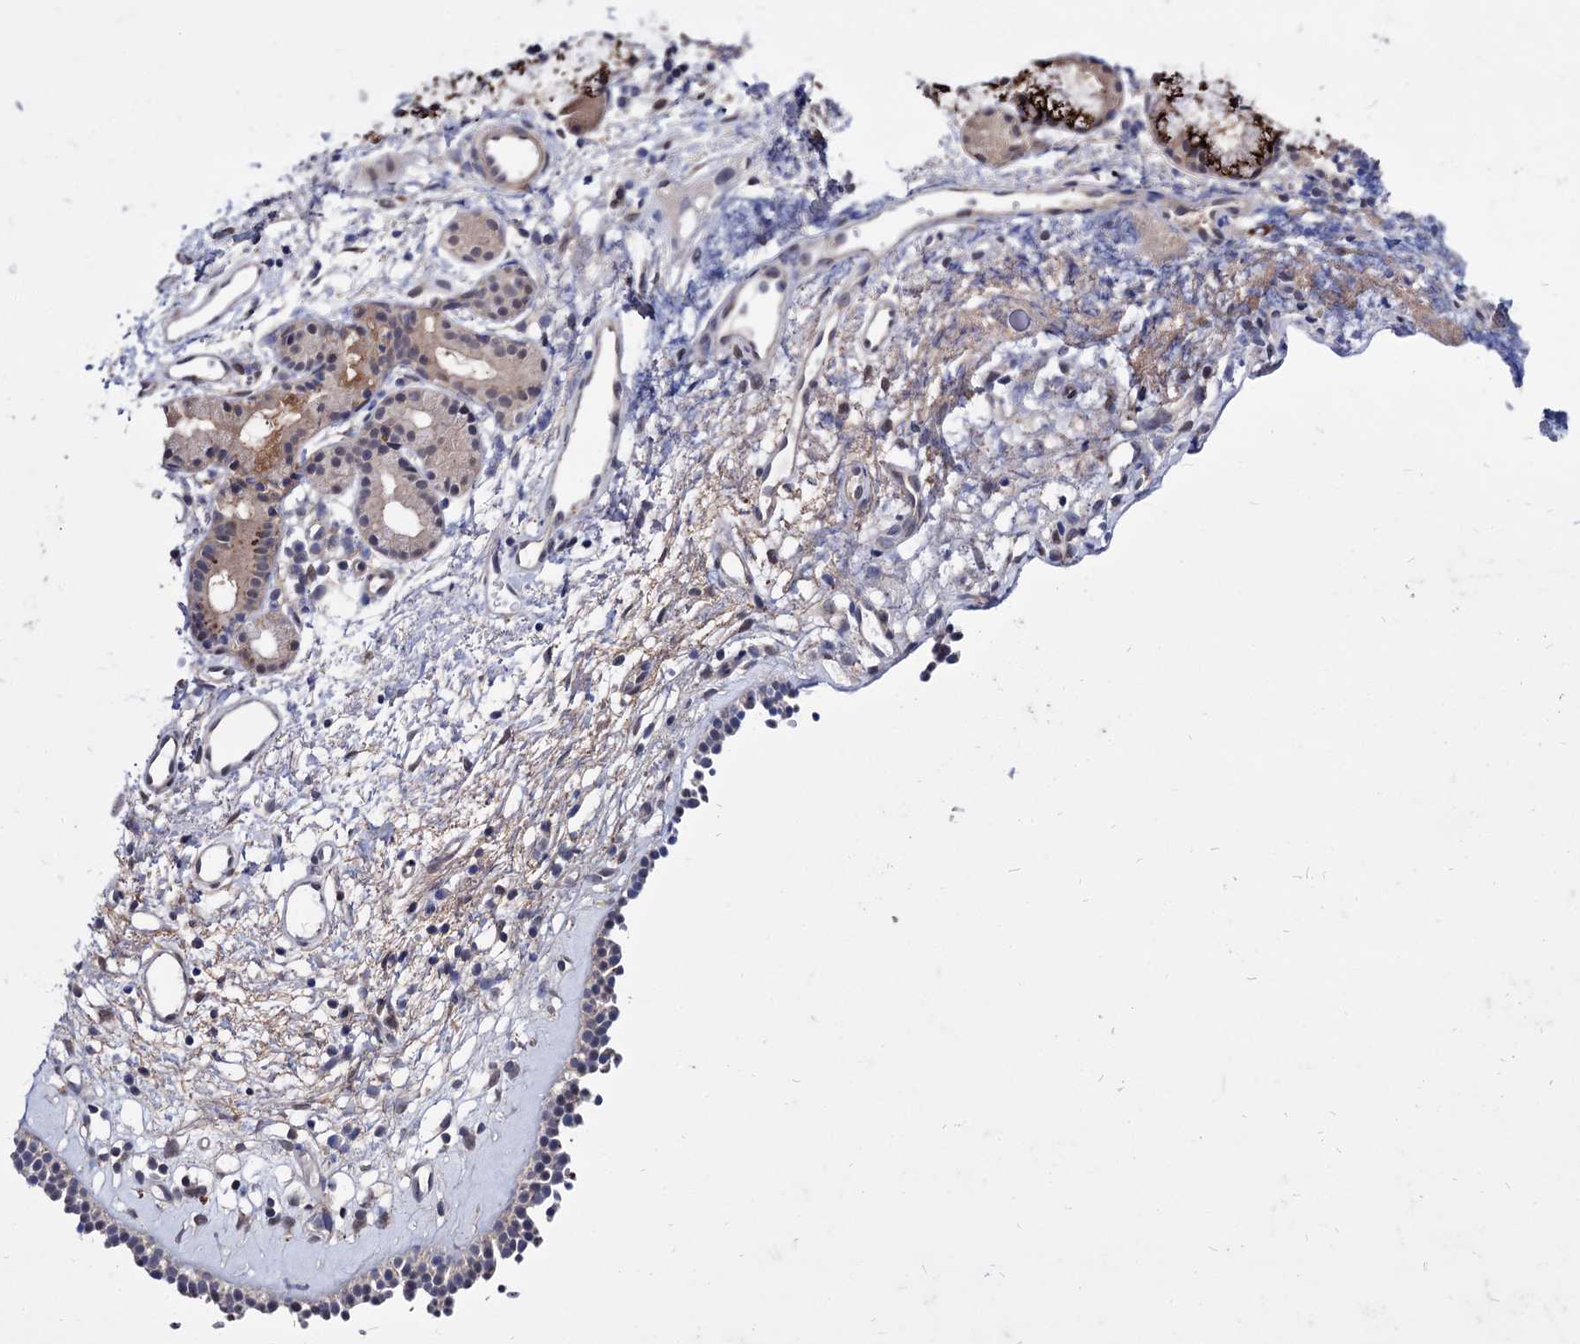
{"staining": {"intensity": "strong", "quantity": ">75%", "location": "cytoplasmic/membranous"}, "tissue": "nasopharynx", "cell_type": "Respiratory epithelial cells", "image_type": "normal", "snomed": [{"axis": "morphology", "description": "Normal tissue, NOS"}, {"axis": "morphology", "description": "Inflammation, NOS"}, {"axis": "topography", "description": "Nasopharynx"}], "caption": "A histopathology image of nasopharynx stained for a protein displays strong cytoplasmic/membranous brown staining in respiratory epithelial cells.", "gene": "ESD", "patient": {"sex": "male", "age": 70}}